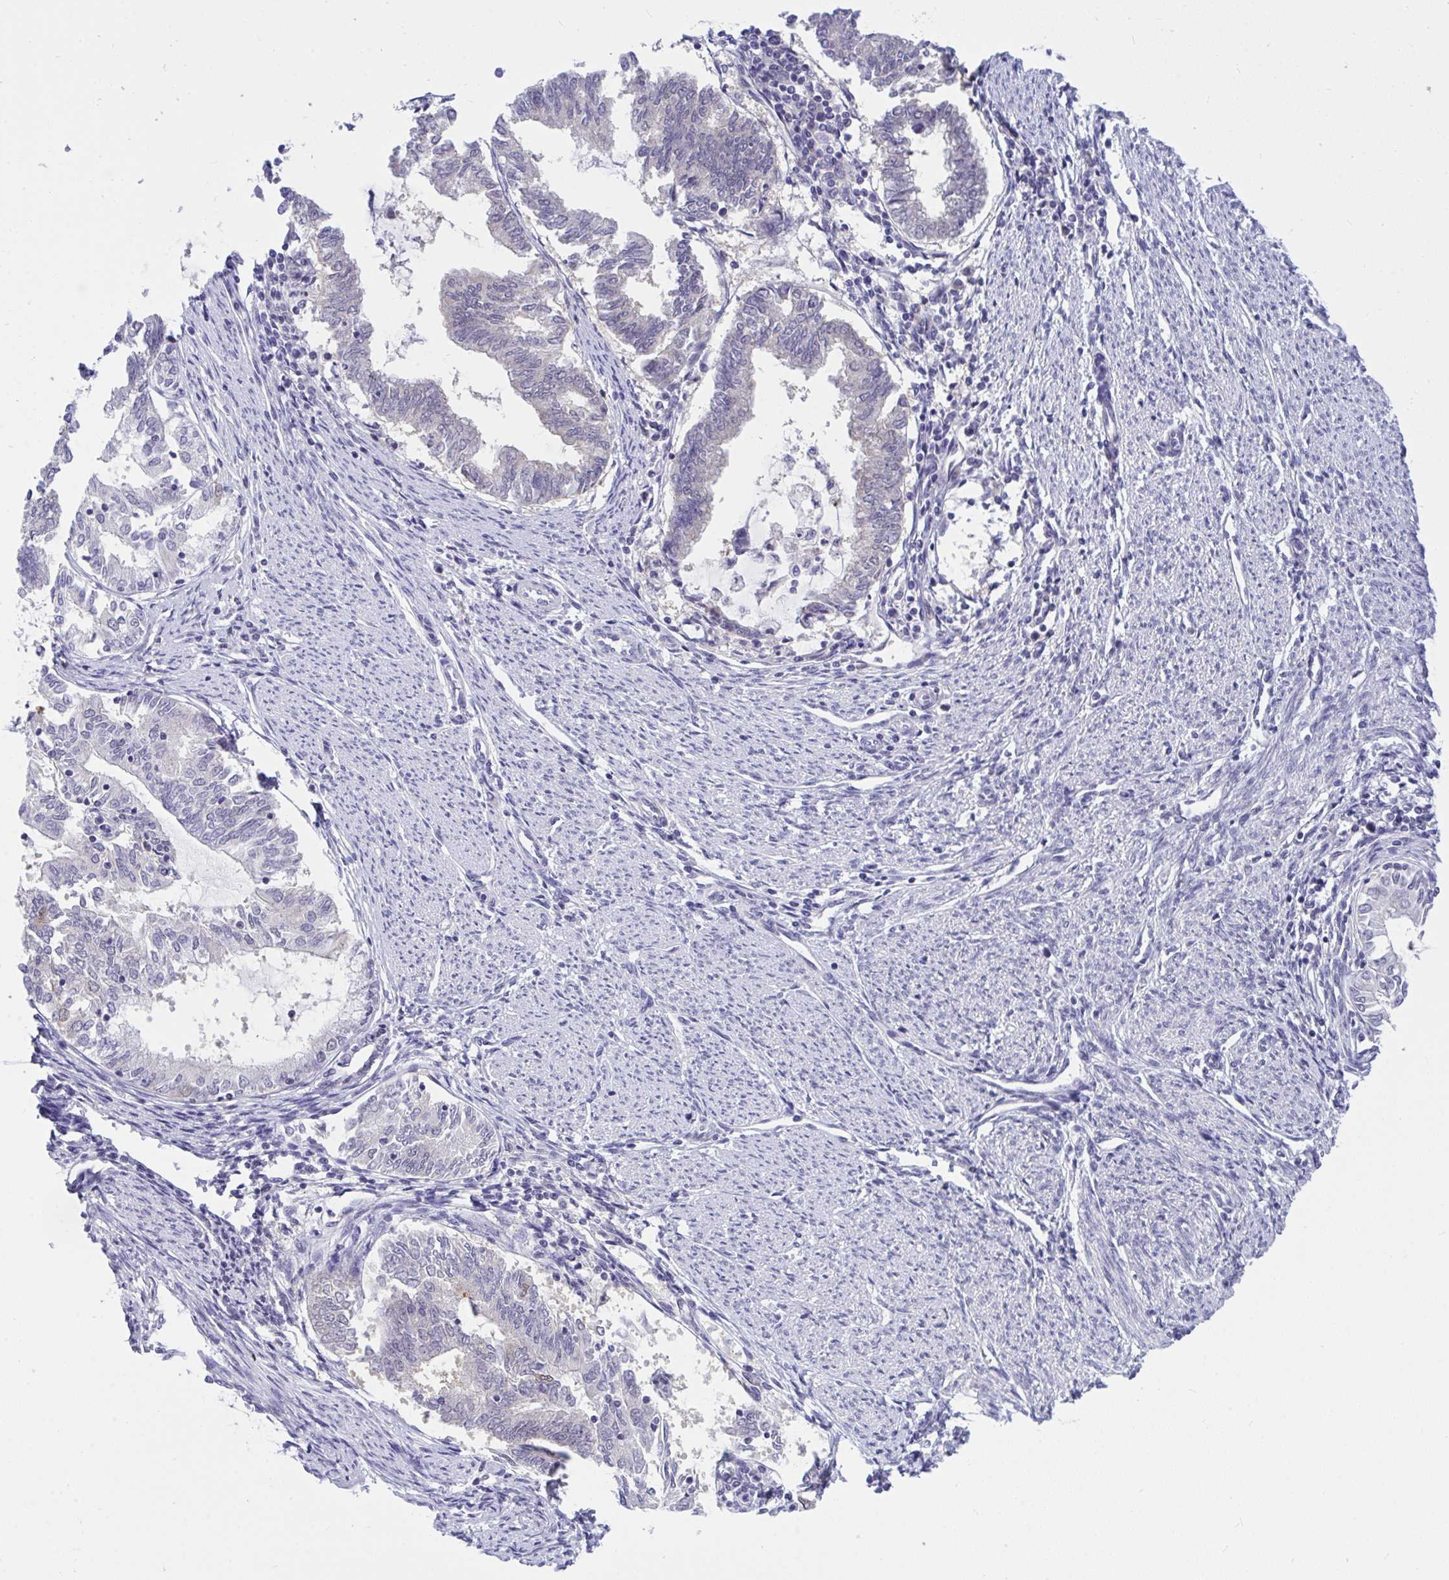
{"staining": {"intensity": "negative", "quantity": "none", "location": "none"}, "tissue": "endometrial cancer", "cell_type": "Tumor cells", "image_type": "cancer", "snomed": [{"axis": "morphology", "description": "Adenocarcinoma, NOS"}, {"axis": "topography", "description": "Endometrium"}], "caption": "Photomicrograph shows no significant protein expression in tumor cells of adenocarcinoma (endometrial). Nuclei are stained in blue.", "gene": "THOP1", "patient": {"sex": "female", "age": 79}}